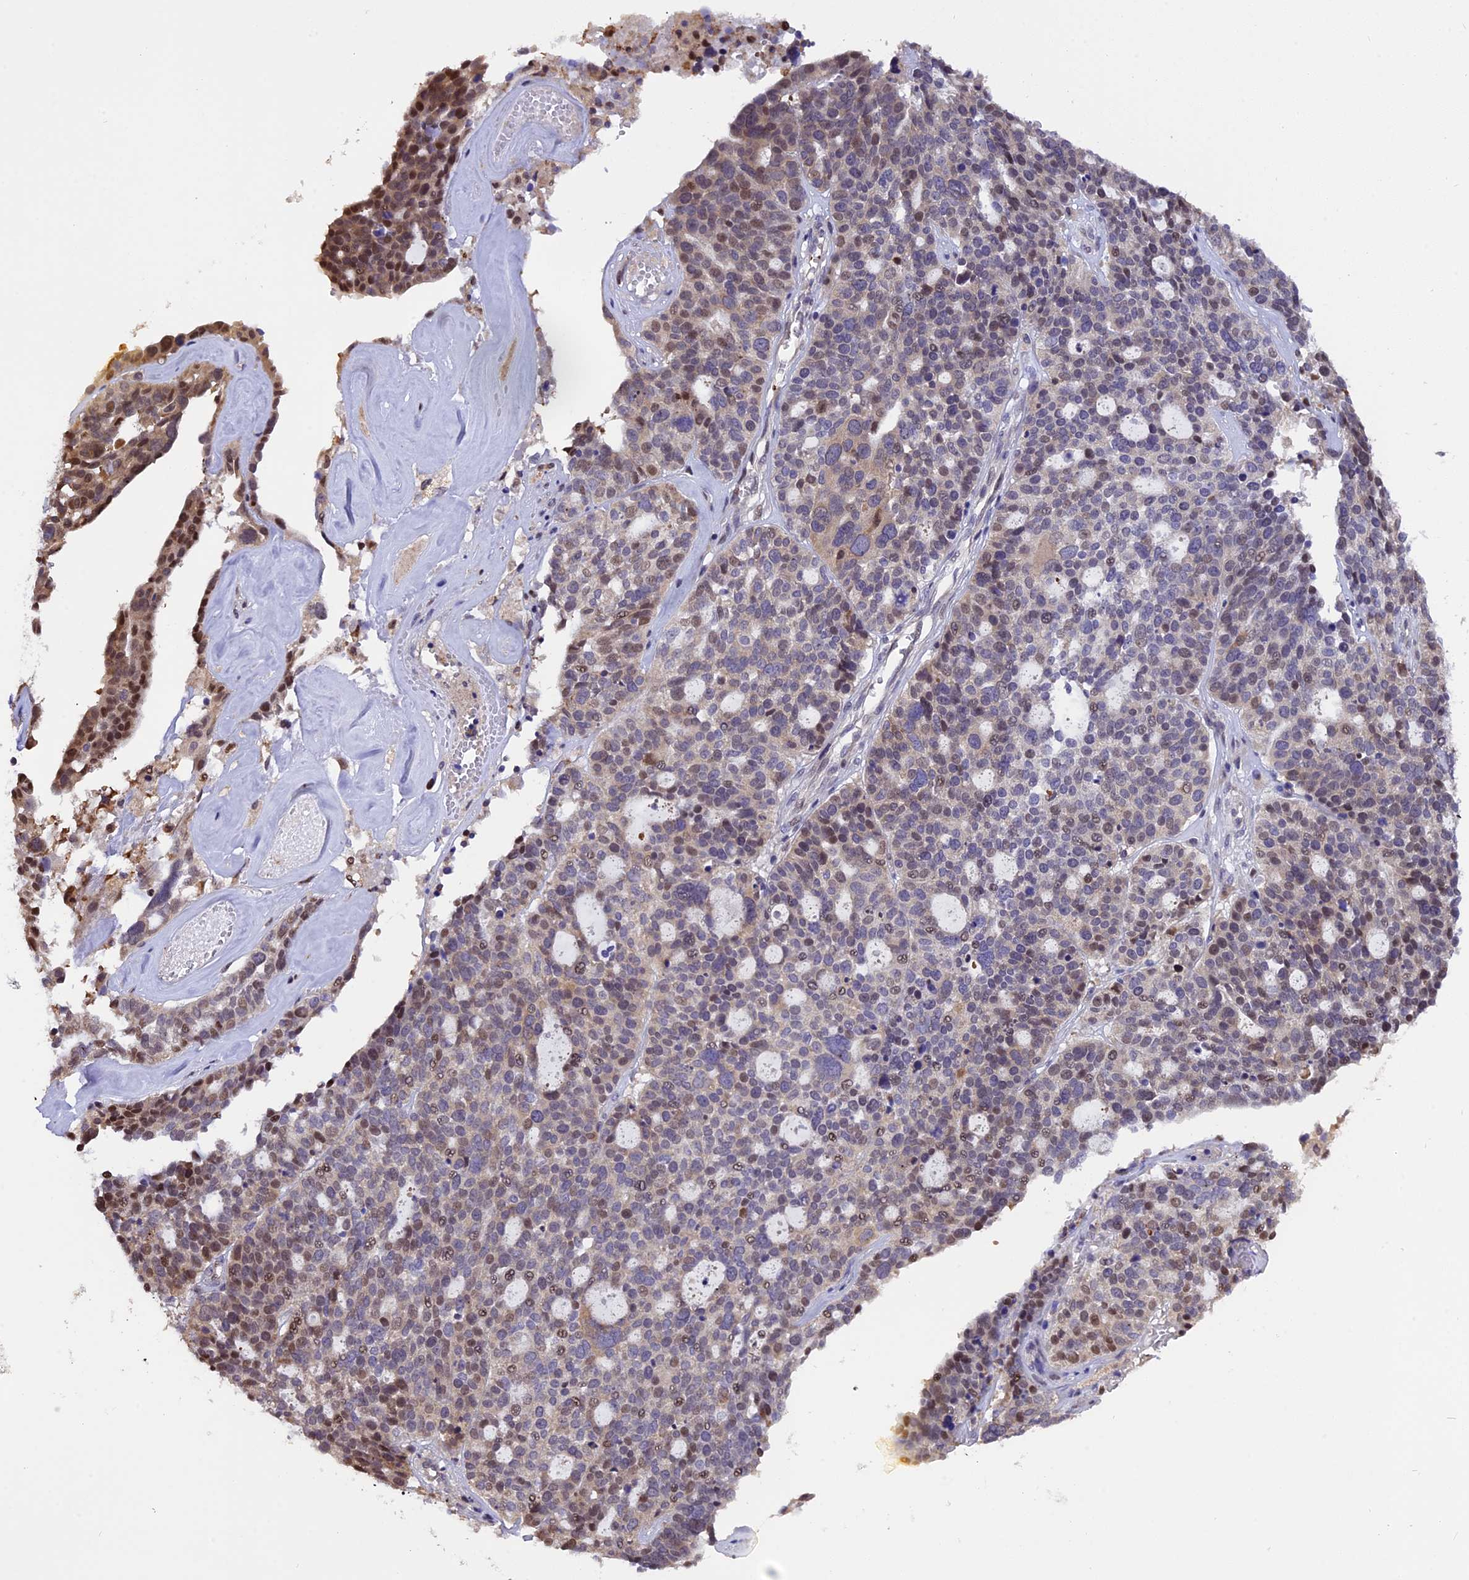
{"staining": {"intensity": "moderate", "quantity": "<25%", "location": "nuclear"}, "tissue": "ovarian cancer", "cell_type": "Tumor cells", "image_type": "cancer", "snomed": [{"axis": "morphology", "description": "Cystadenocarcinoma, serous, NOS"}, {"axis": "topography", "description": "Ovary"}], "caption": "IHC of serous cystadenocarcinoma (ovarian) shows low levels of moderate nuclear positivity in about <25% of tumor cells.", "gene": "HERPUD1", "patient": {"sex": "female", "age": 59}}